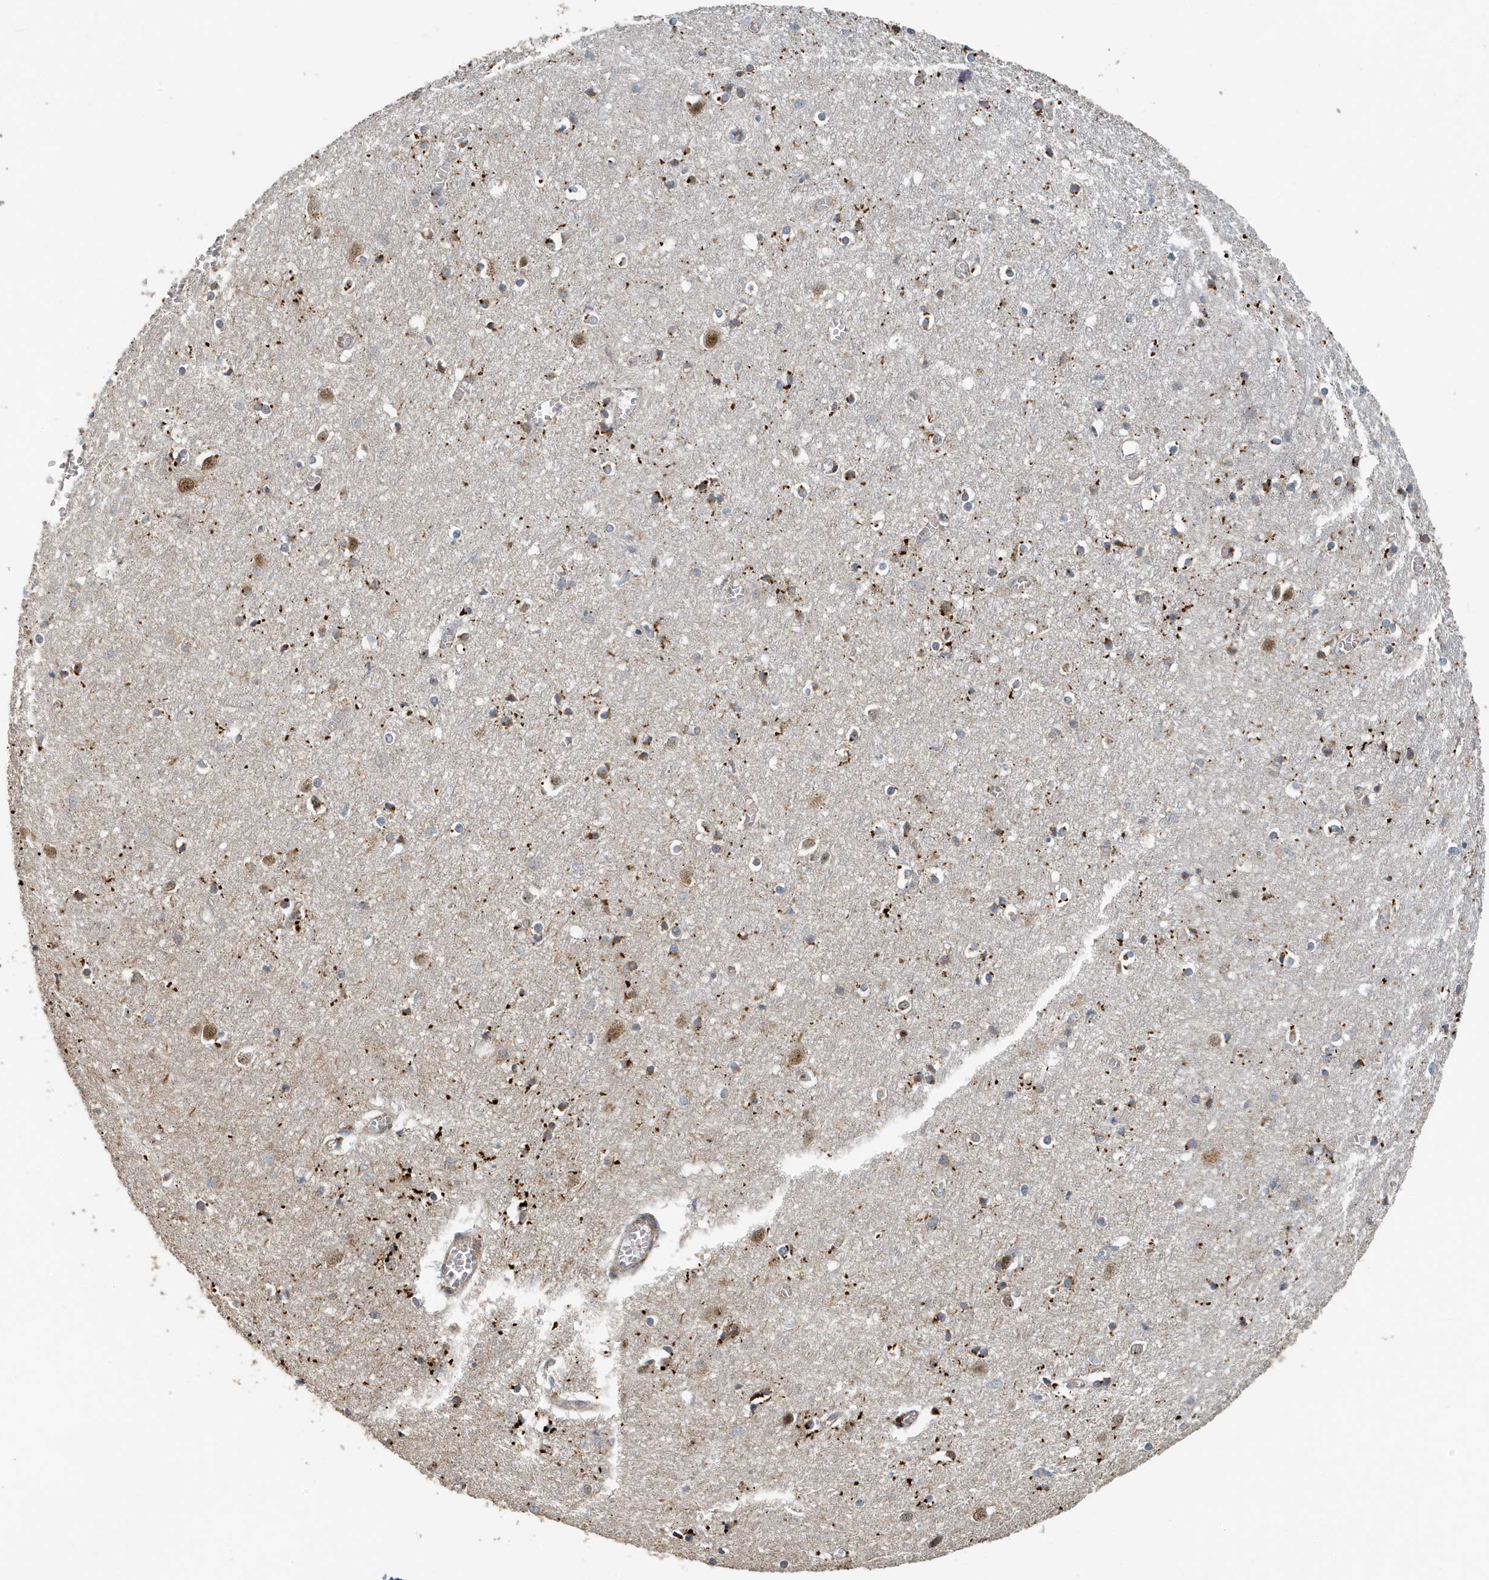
{"staining": {"intensity": "negative", "quantity": "none", "location": "none"}, "tissue": "cerebral cortex", "cell_type": "Endothelial cells", "image_type": "normal", "snomed": [{"axis": "morphology", "description": "Normal tissue, NOS"}, {"axis": "topography", "description": "Cerebral cortex"}], "caption": "The image demonstrates no staining of endothelial cells in normal cerebral cortex. Brightfield microscopy of IHC stained with DAB (brown) and hematoxylin (blue), captured at high magnification.", "gene": "KIF15", "patient": {"sex": "female", "age": 64}}